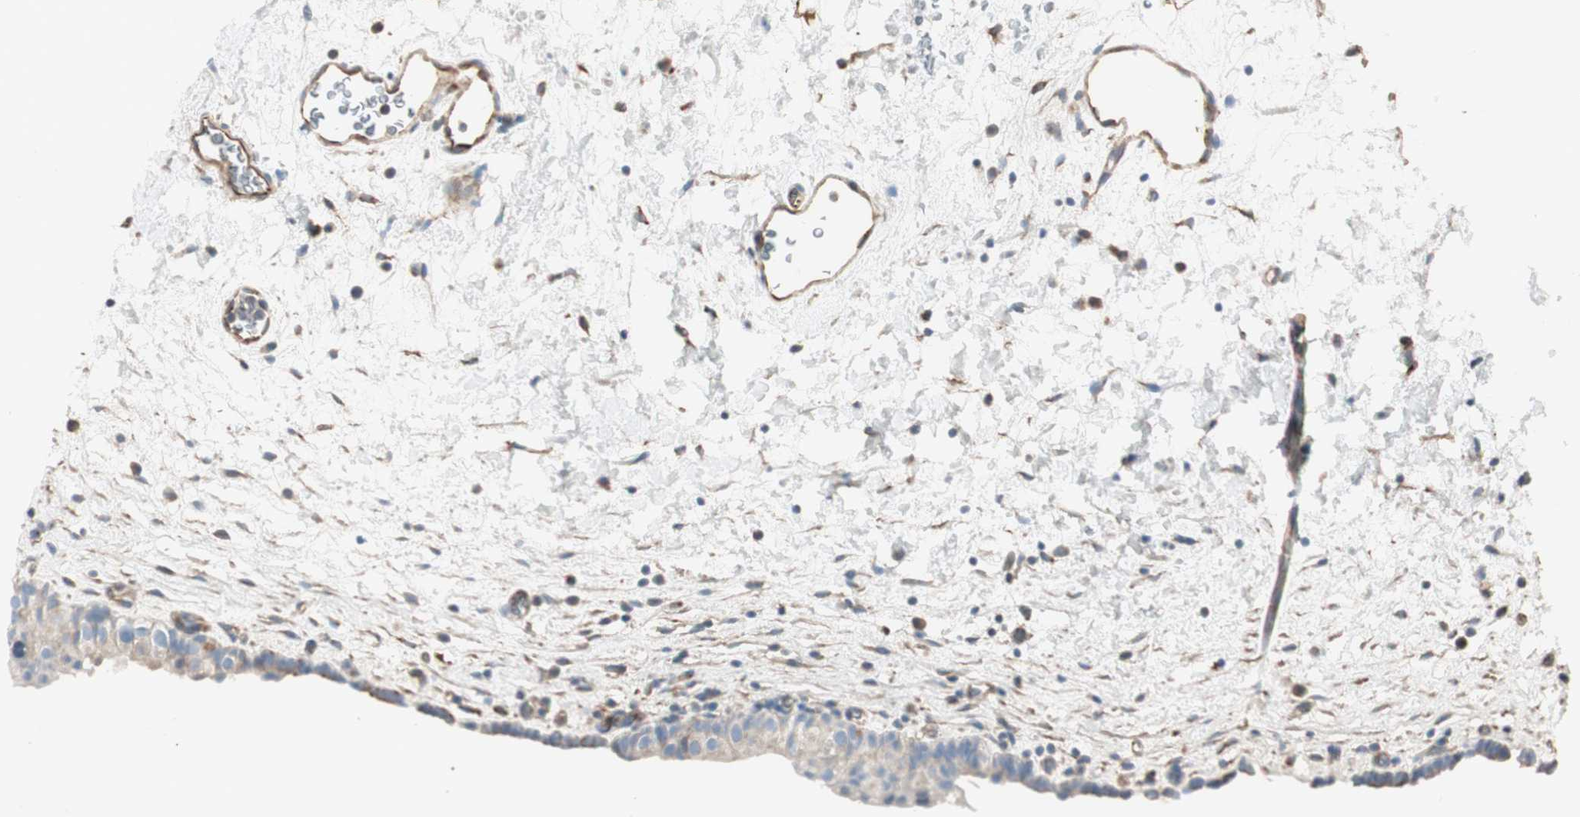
{"staining": {"intensity": "negative", "quantity": "none", "location": "none"}, "tissue": "urinary bladder", "cell_type": "Urothelial cells", "image_type": "normal", "snomed": [{"axis": "morphology", "description": "Normal tissue, NOS"}, {"axis": "topography", "description": "Urinary bladder"}], "caption": "High power microscopy micrograph of an immunohistochemistry (IHC) image of benign urinary bladder, revealing no significant staining in urothelial cells.", "gene": "SRCIN1", "patient": {"sex": "female", "age": 64}}